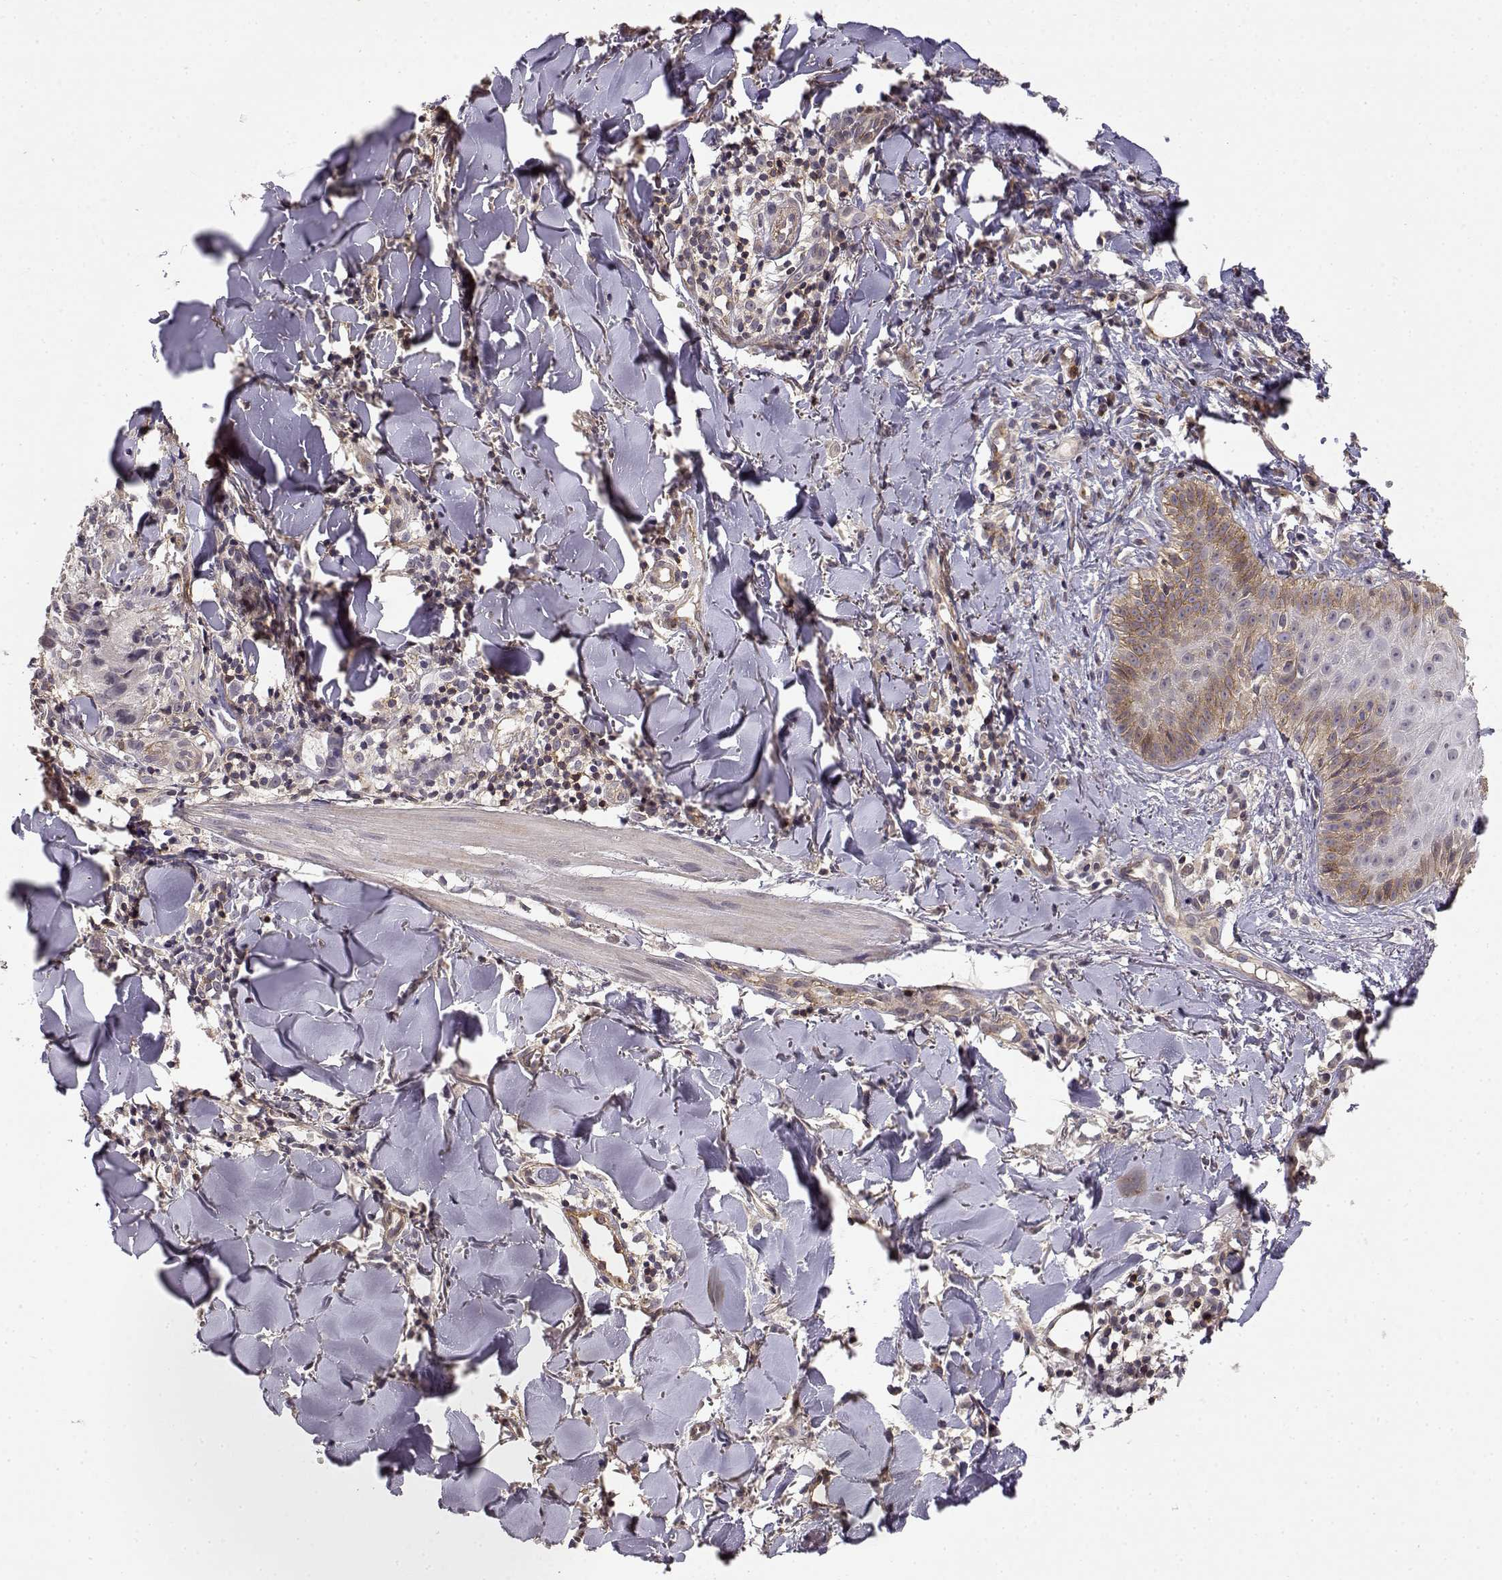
{"staining": {"intensity": "negative", "quantity": "none", "location": "none"}, "tissue": "melanoma", "cell_type": "Tumor cells", "image_type": "cancer", "snomed": [{"axis": "morphology", "description": "Malignant melanoma, NOS"}, {"axis": "topography", "description": "Skin"}], "caption": "Malignant melanoma was stained to show a protein in brown. There is no significant positivity in tumor cells.", "gene": "IFITM1", "patient": {"sex": "male", "age": 51}}